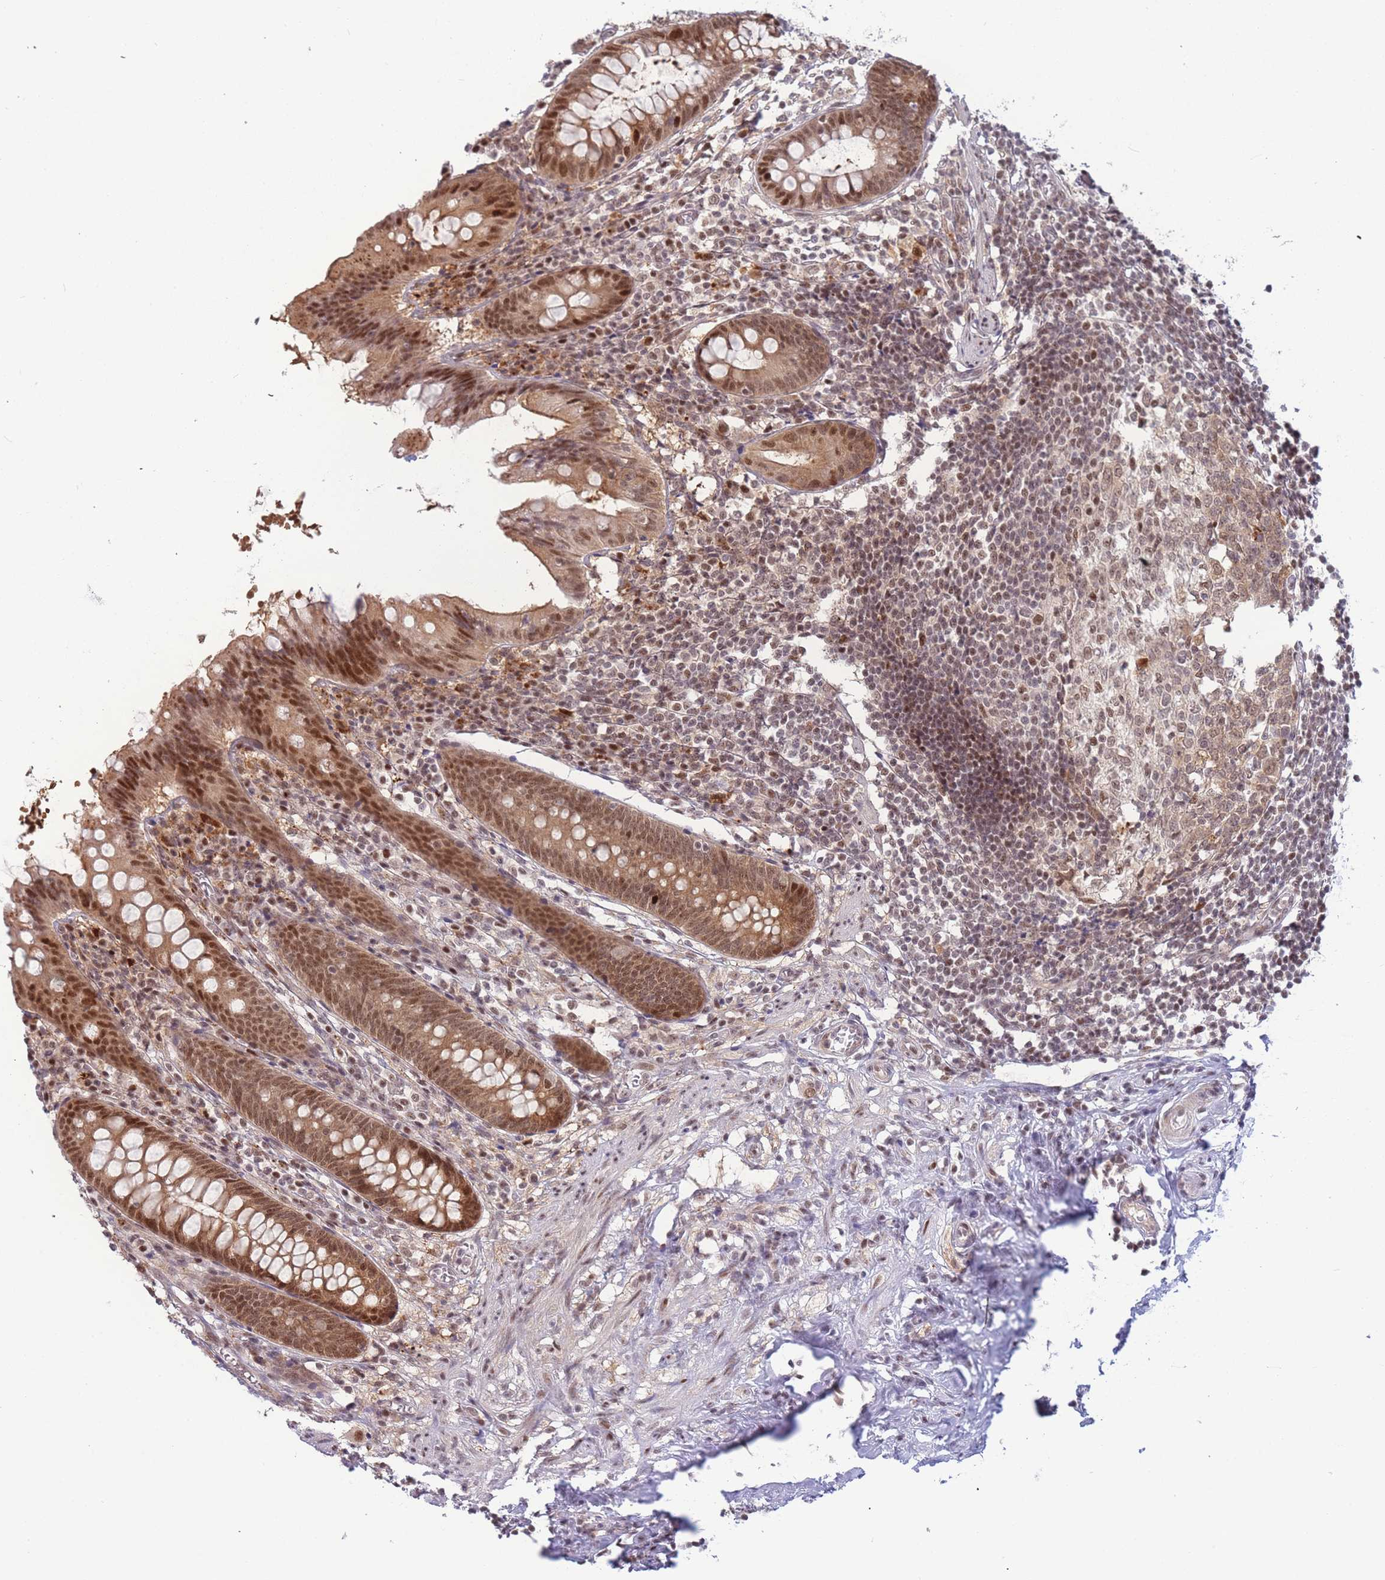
{"staining": {"intensity": "strong", "quantity": ">75%", "location": "cytoplasmic/membranous,nuclear"}, "tissue": "appendix", "cell_type": "Glandular cells", "image_type": "normal", "snomed": [{"axis": "morphology", "description": "Normal tissue, NOS"}, {"axis": "topography", "description": "Appendix"}], "caption": "Brown immunohistochemical staining in benign appendix displays strong cytoplasmic/membranous,nuclear expression in approximately >75% of glandular cells. Nuclei are stained in blue.", "gene": "DEAF1", "patient": {"sex": "female", "age": 51}}